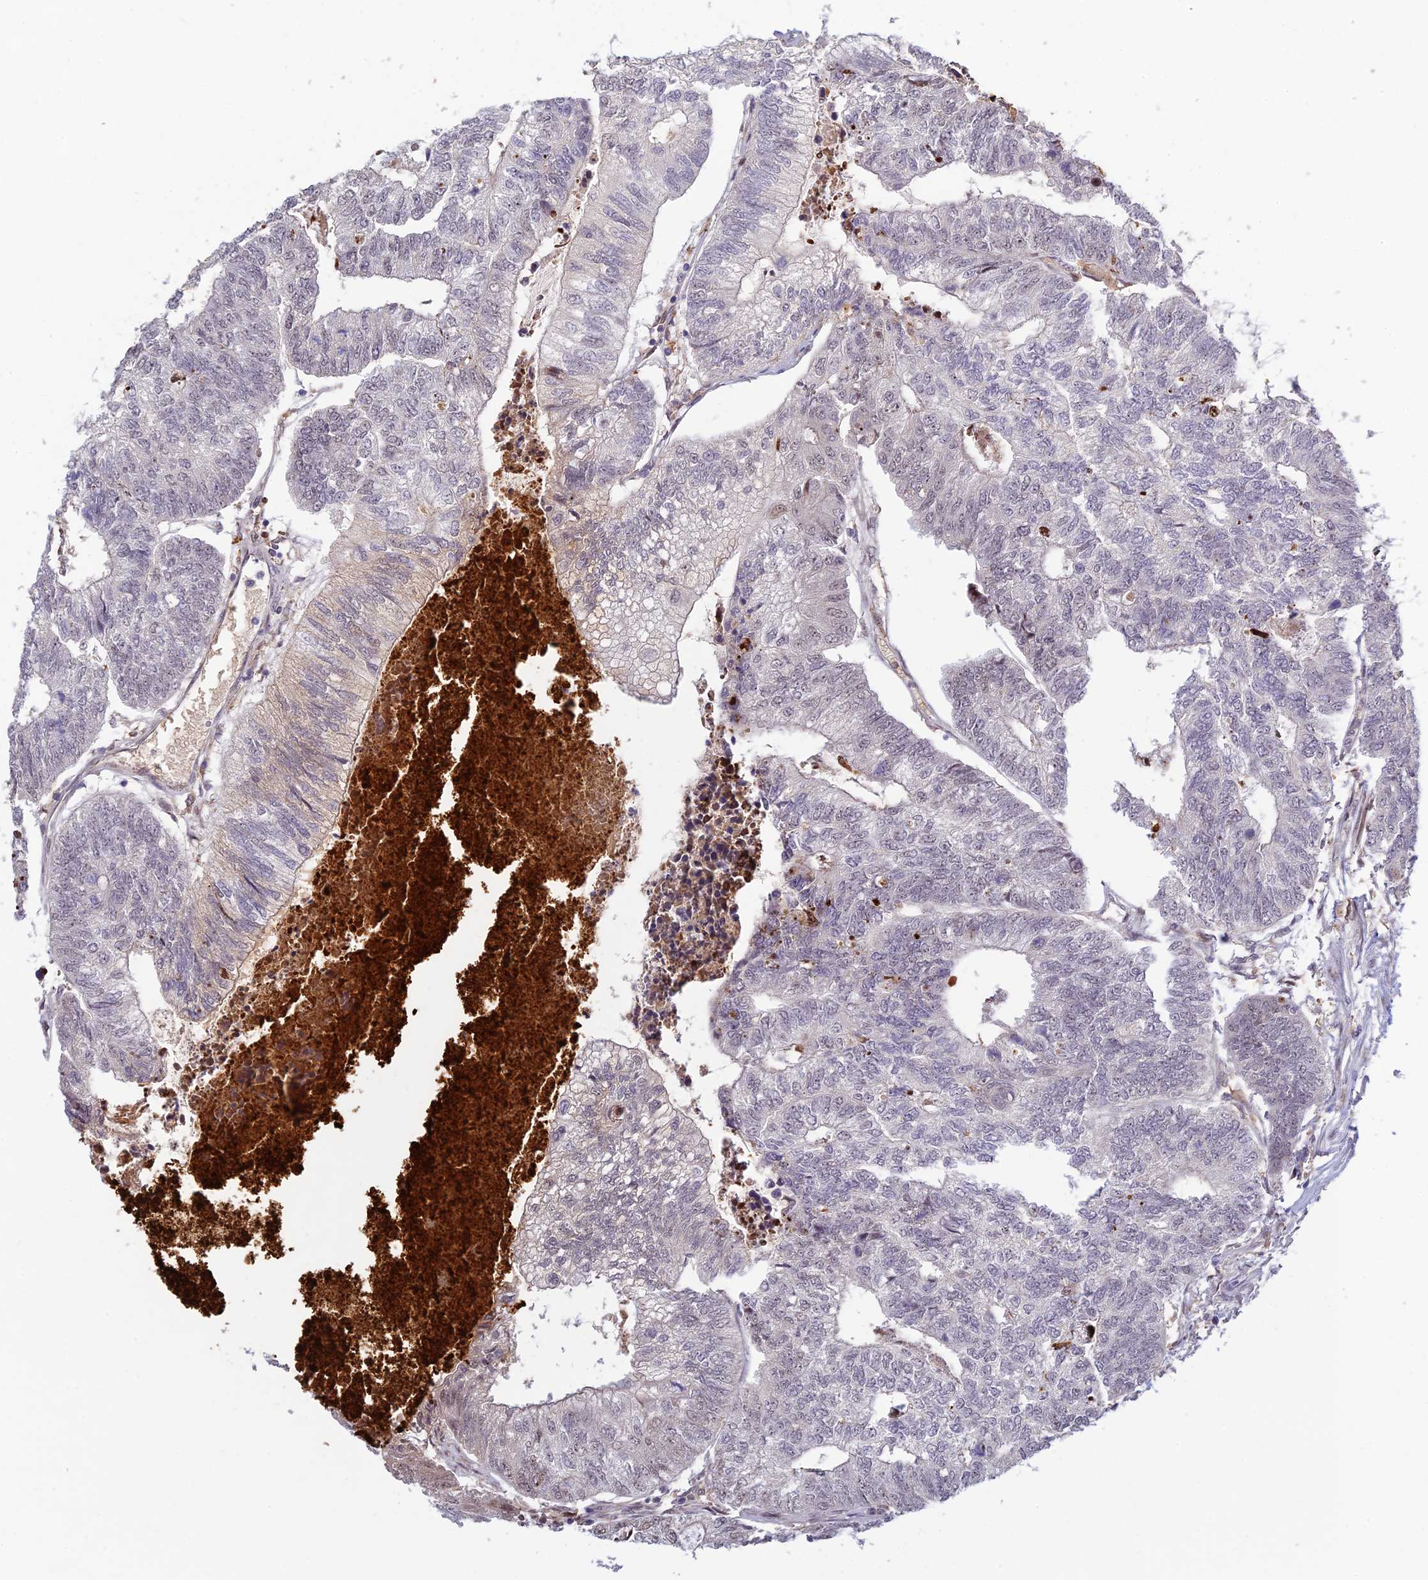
{"staining": {"intensity": "negative", "quantity": "none", "location": "none"}, "tissue": "colorectal cancer", "cell_type": "Tumor cells", "image_type": "cancer", "snomed": [{"axis": "morphology", "description": "Adenocarcinoma, NOS"}, {"axis": "topography", "description": "Colon"}], "caption": "Immunohistochemical staining of human colorectal adenocarcinoma exhibits no significant staining in tumor cells.", "gene": "UFSP2", "patient": {"sex": "female", "age": 67}}